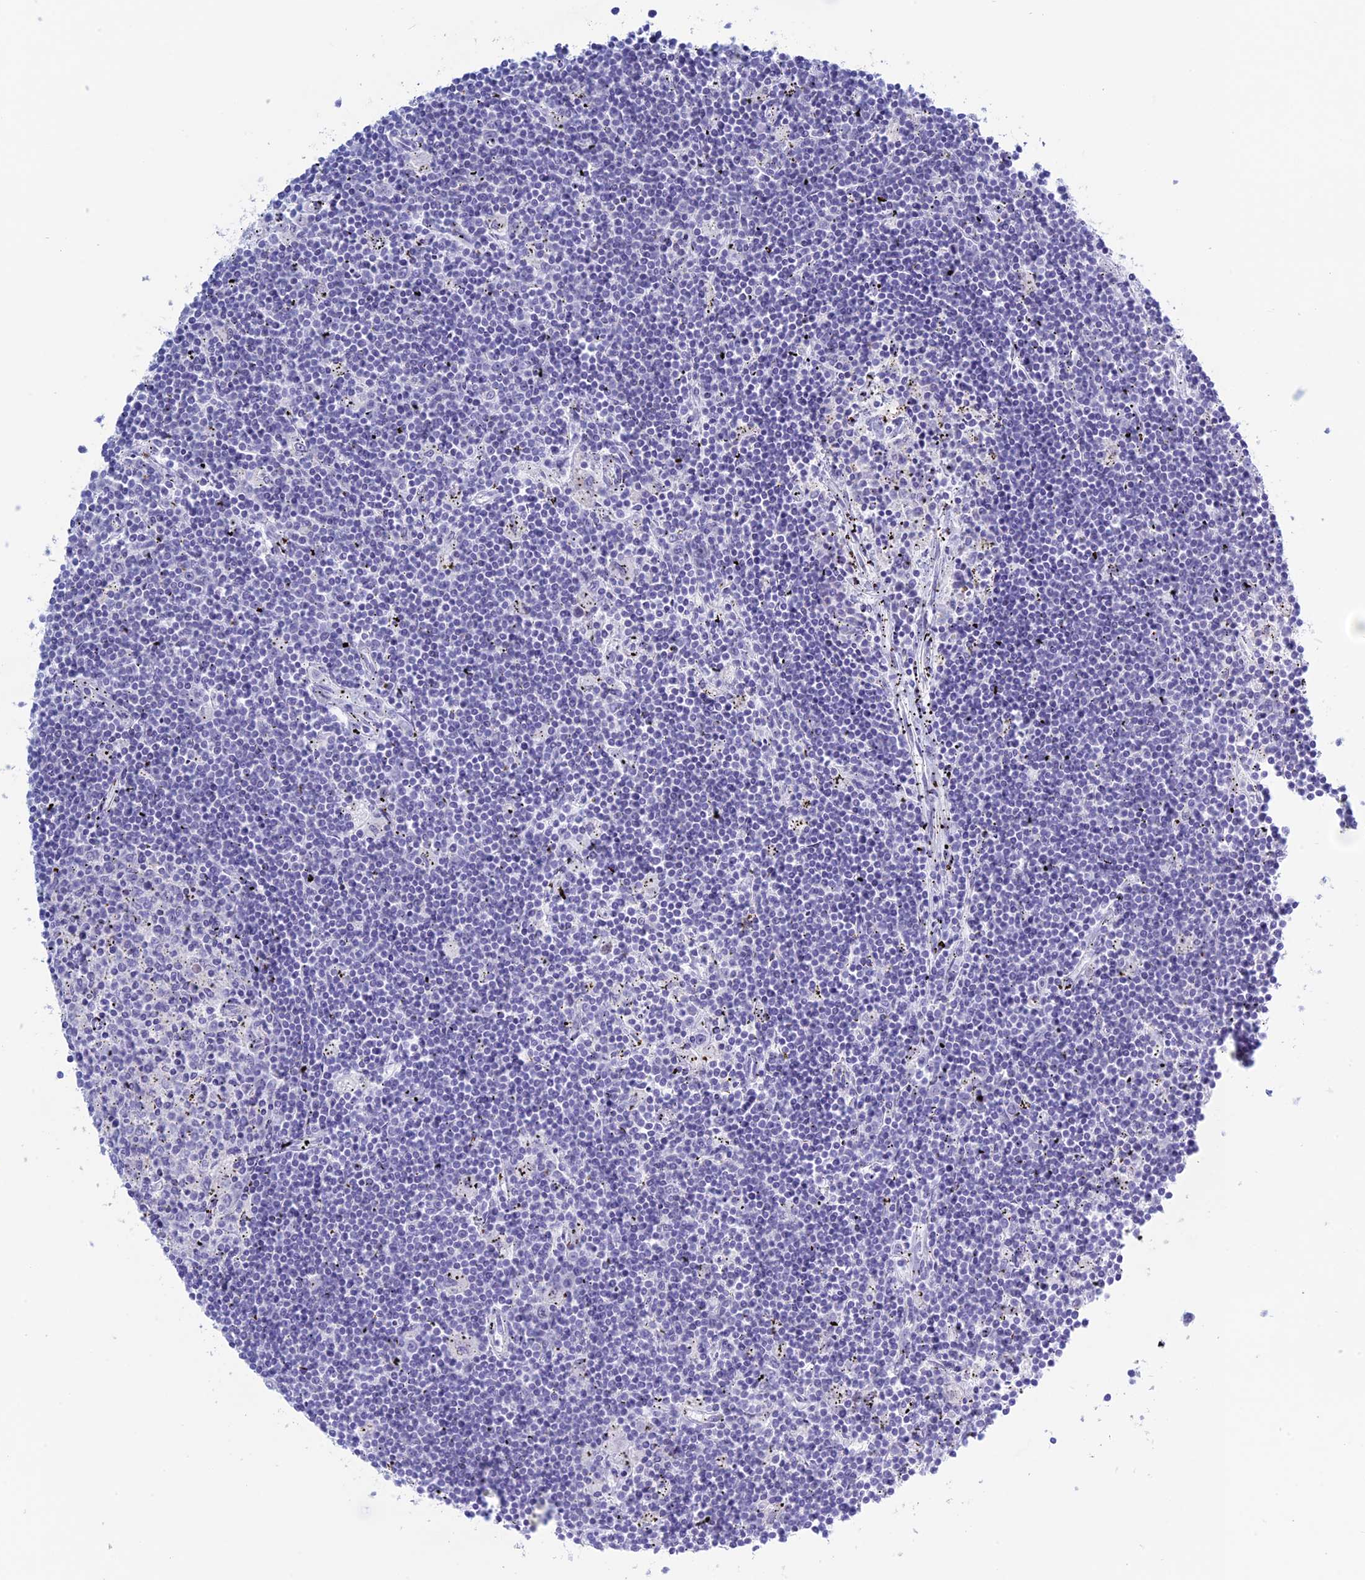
{"staining": {"intensity": "negative", "quantity": "none", "location": "none"}, "tissue": "lymphoma", "cell_type": "Tumor cells", "image_type": "cancer", "snomed": [{"axis": "morphology", "description": "Malignant lymphoma, non-Hodgkin's type, Low grade"}, {"axis": "topography", "description": "Spleen"}], "caption": "This image is of lymphoma stained with IHC to label a protein in brown with the nuclei are counter-stained blue. There is no expression in tumor cells. The staining was performed using DAB (3,3'-diaminobenzidine) to visualize the protein expression in brown, while the nuclei were stained in blue with hematoxylin (Magnification: 20x).", "gene": "LHFPL2", "patient": {"sex": "male", "age": 76}}